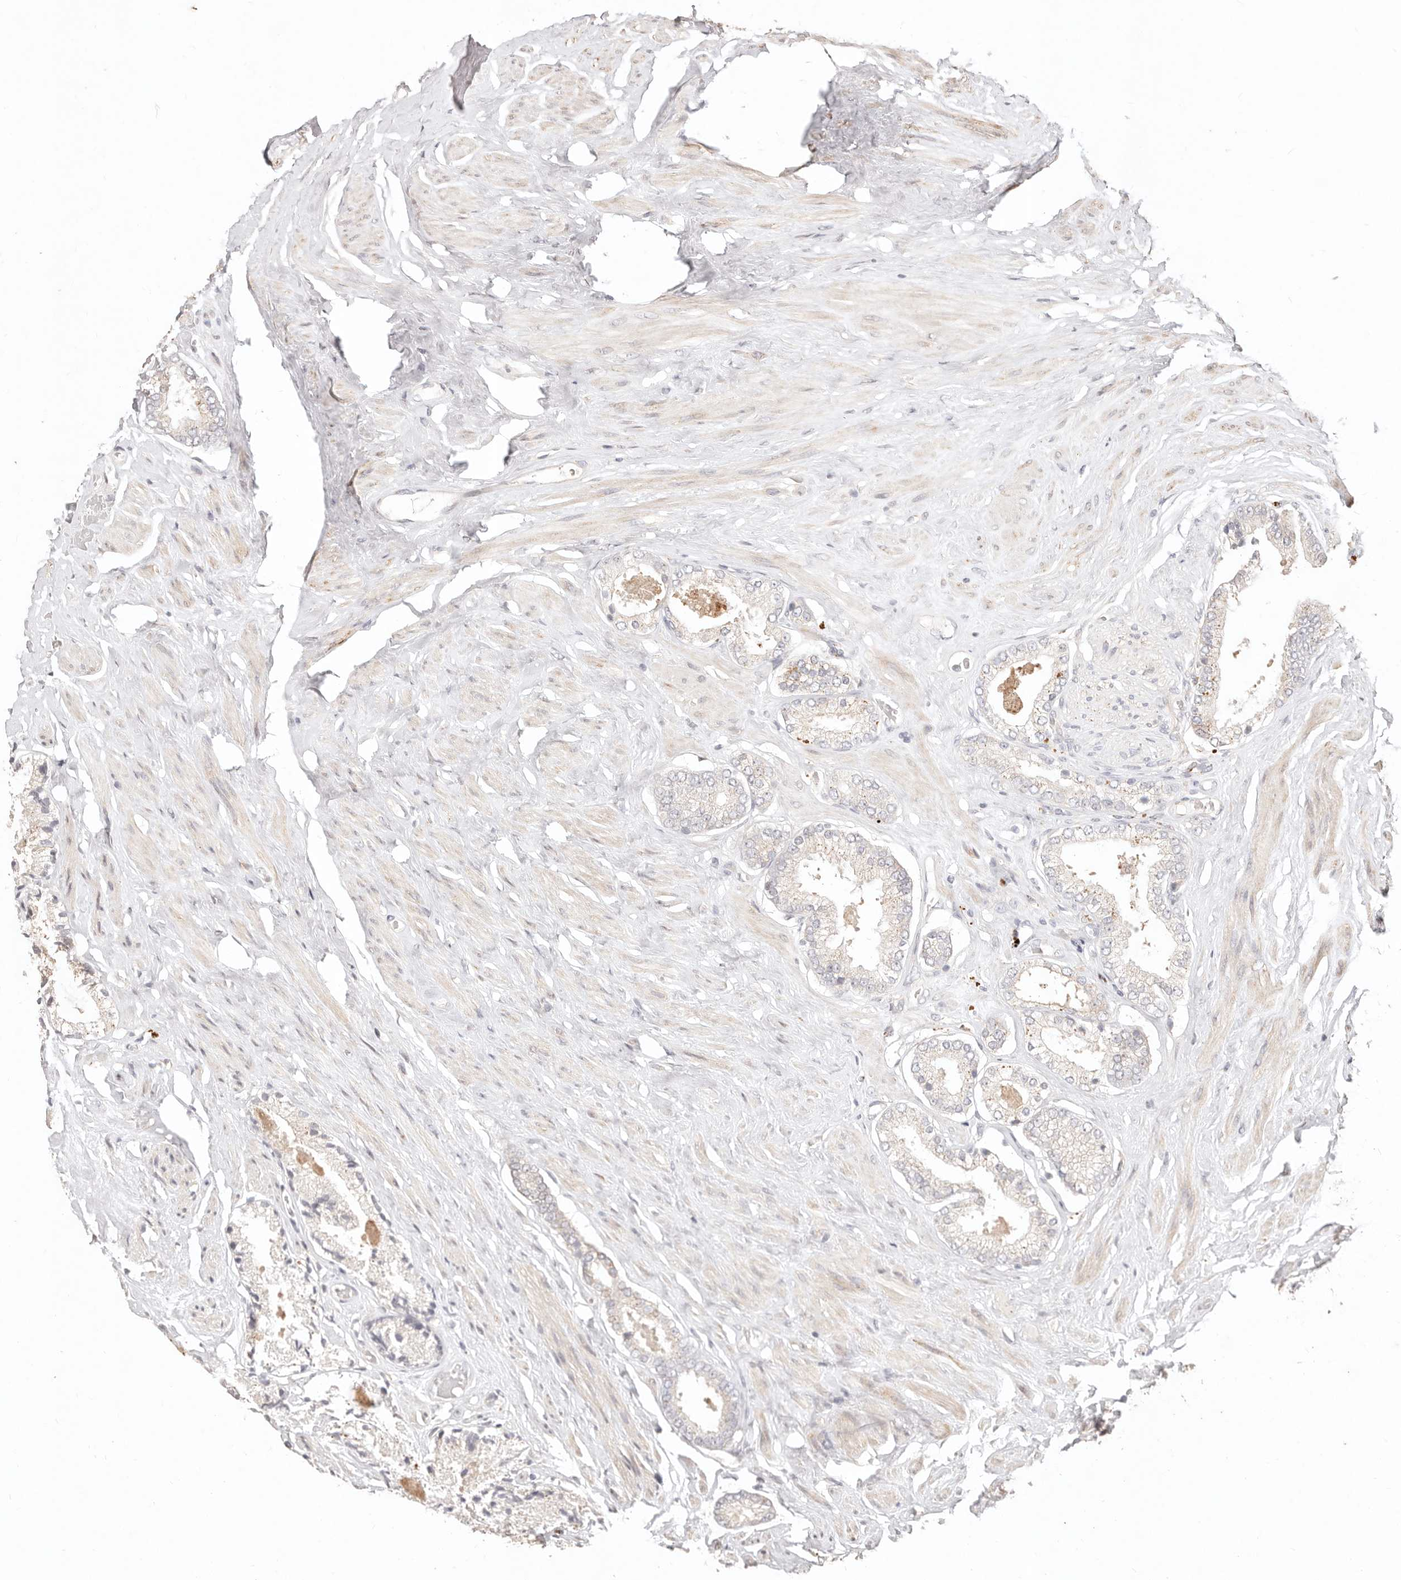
{"staining": {"intensity": "negative", "quantity": "none", "location": "none"}, "tissue": "prostate cancer", "cell_type": "Tumor cells", "image_type": "cancer", "snomed": [{"axis": "morphology", "description": "Adenocarcinoma, Low grade"}, {"axis": "topography", "description": "Prostate"}], "caption": "A high-resolution micrograph shows immunohistochemistry staining of prostate adenocarcinoma (low-grade), which demonstrates no significant staining in tumor cells. The staining is performed using DAB brown chromogen with nuclei counter-stained in using hematoxylin.", "gene": "KIF9", "patient": {"sex": "male", "age": 71}}